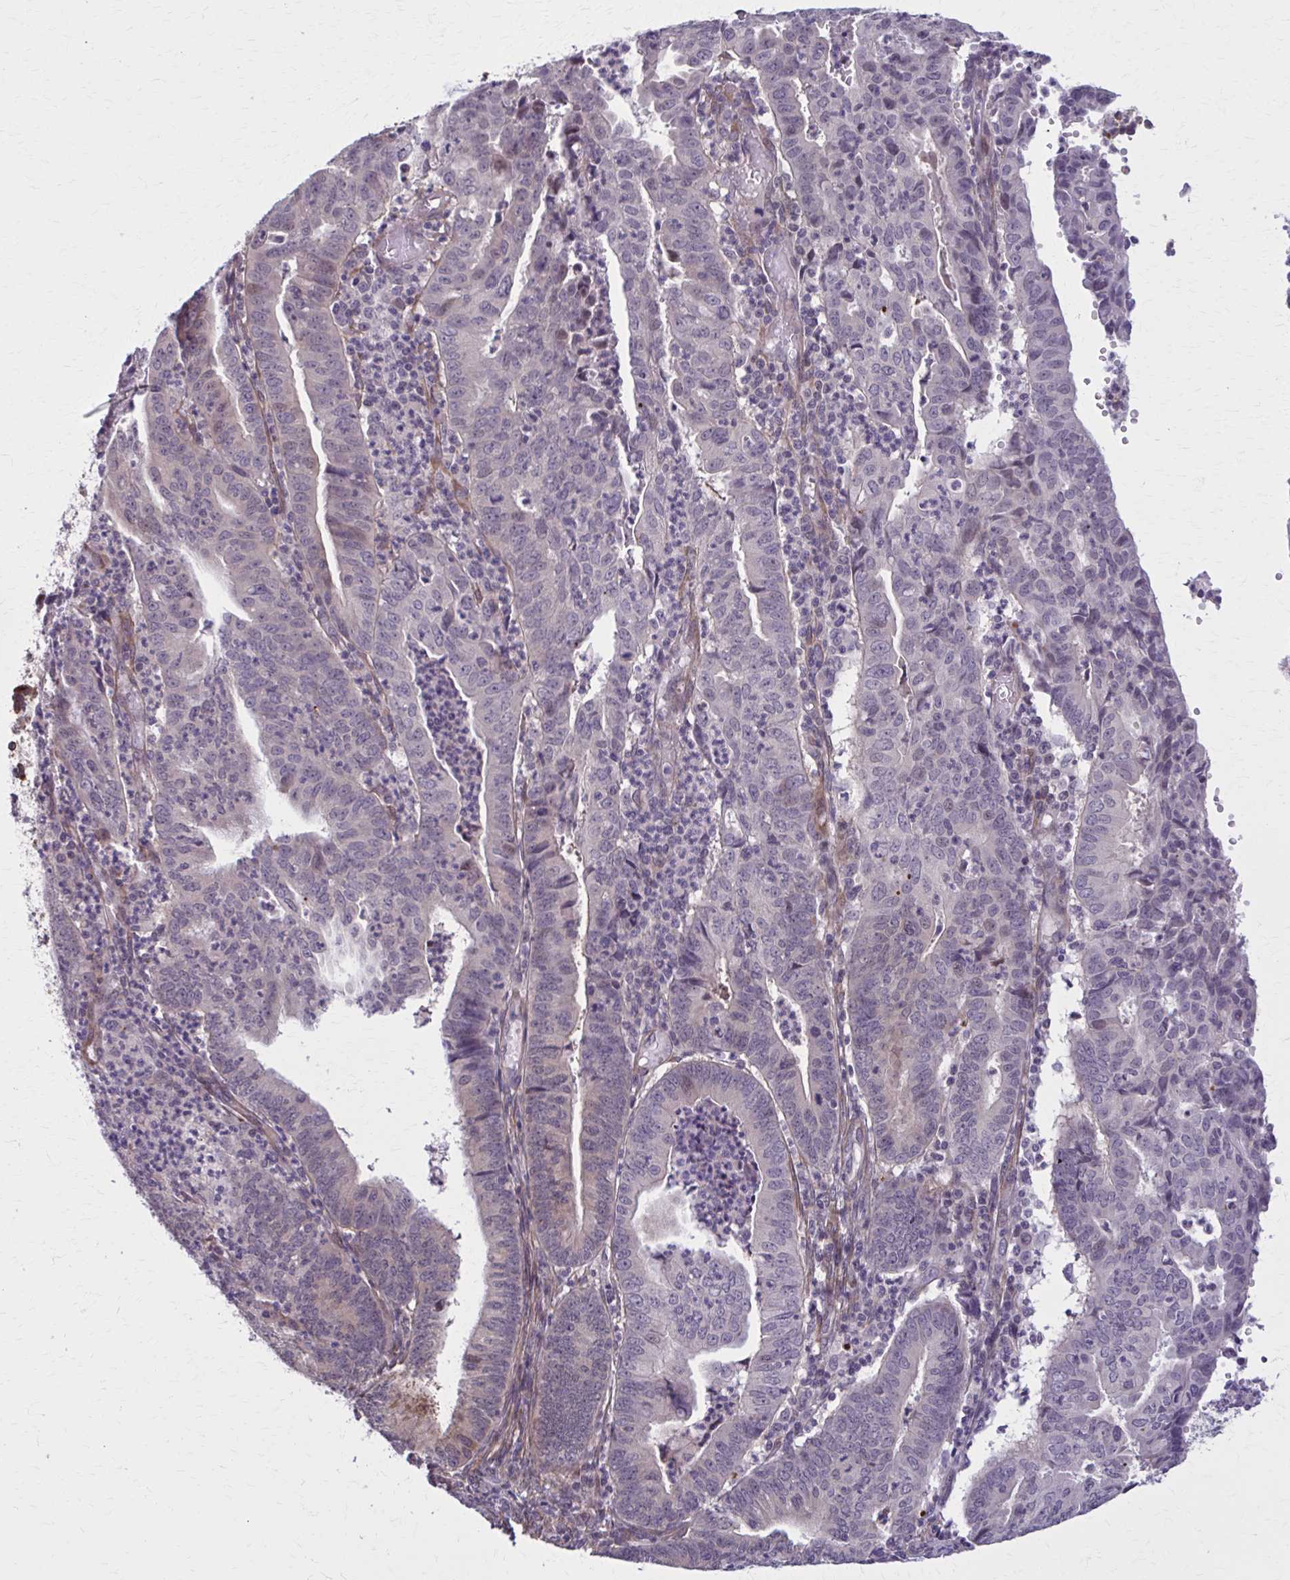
{"staining": {"intensity": "negative", "quantity": "none", "location": "none"}, "tissue": "endometrial cancer", "cell_type": "Tumor cells", "image_type": "cancer", "snomed": [{"axis": "morphology", "description": "Adenocarcinoma, NOS"}, {"axis": "topography", "description": "Endometrium"}], "caption": "Endometrial cancer was stained to show a protein in brown. There is no significant expression in tumor cells. The staining was performed using DAB (3,3'-diaminobenzidine) to visualize the protein expression in brown, while the nuclei were stained in blue with hematoxylin (Magnification: 20x).", "gene": "NUMBL", "patient": {"sex": "female", "age": 60}}